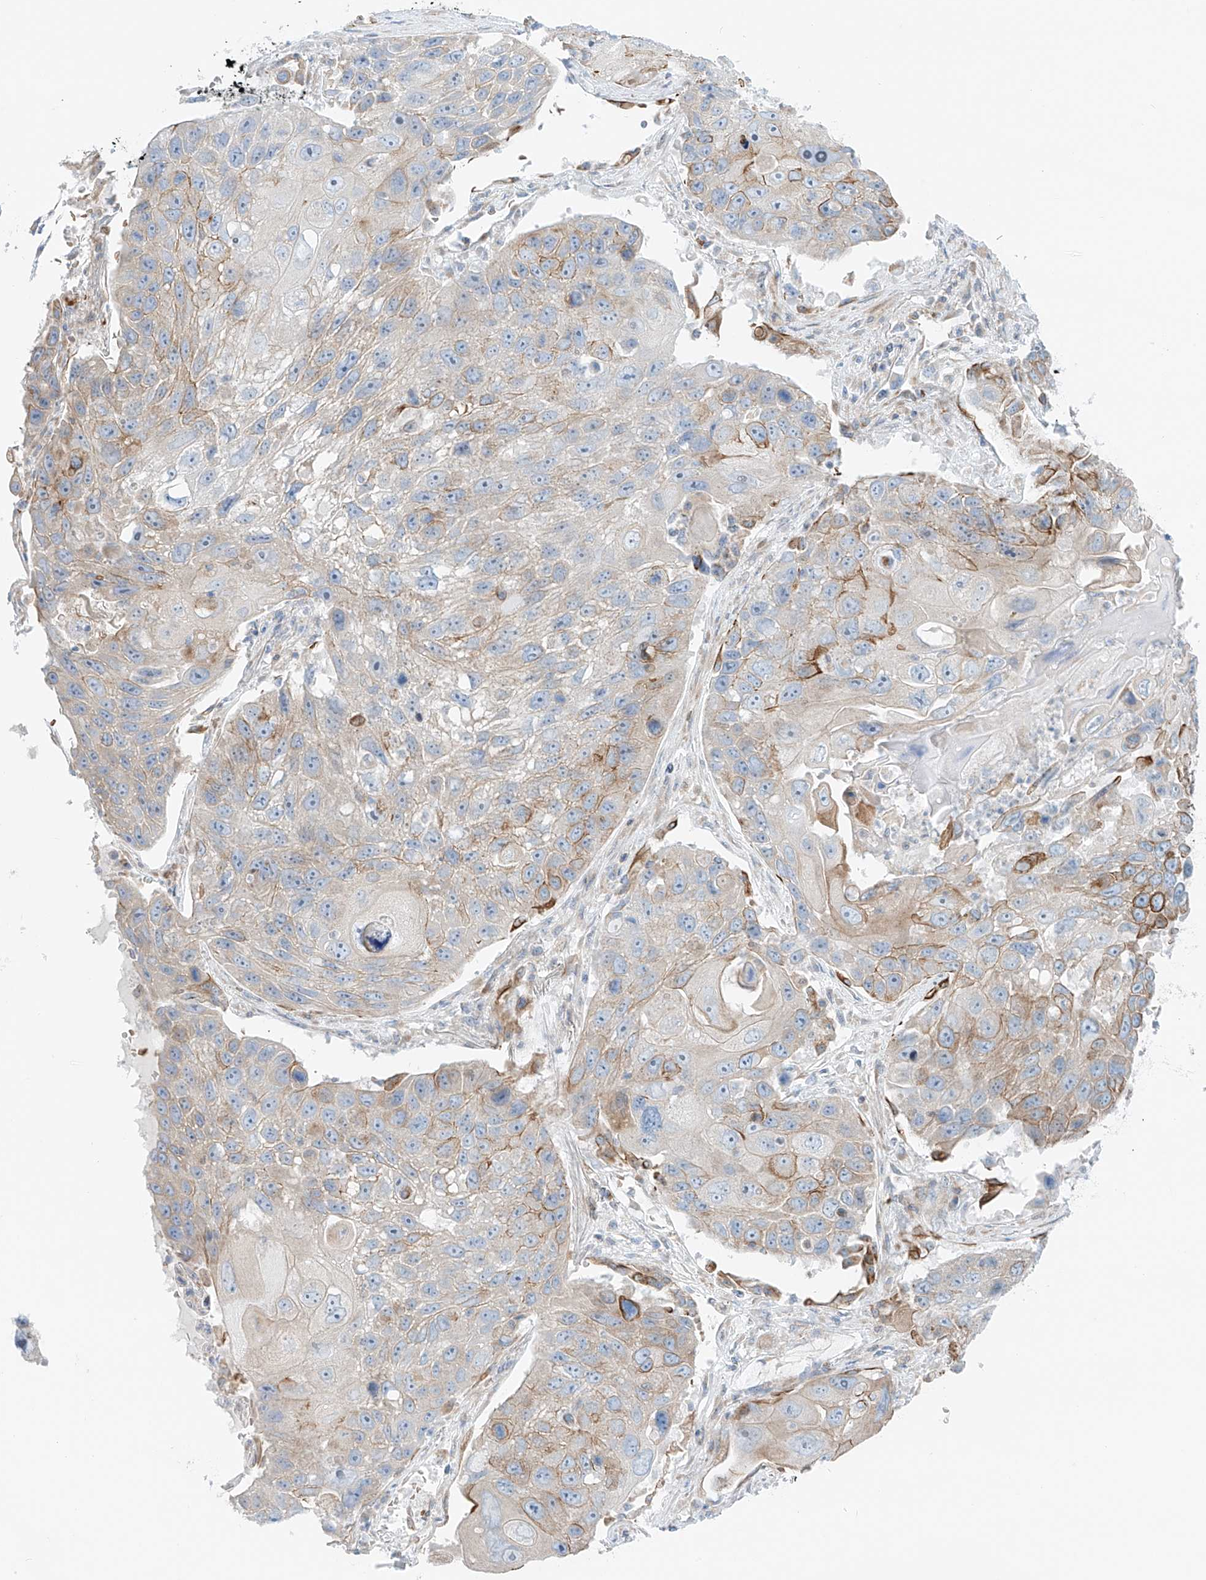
{"staining": {"intensity": "strong", "quantity": "<25%", "location": "cytoplasmic/membranous"}, "tissue": "lung cancer", "cell_type": "Tumor cells", "image_type": "cancer", "snomed": [{"axis": "morphology", "description": "Squamous cell carcinoma, NOS"}, {"axis": "topography", "description": "Lung"}], "caption": "Brown immunohistochemical staining in lung cancer shows strong cytoplasmic/membranous staining in about <25% of tumor cells. (Brightfield microscopy of DAB IHC at high magnification).", "gene": "EIPR1", "patient": {"sex": "male", "age": 61}}